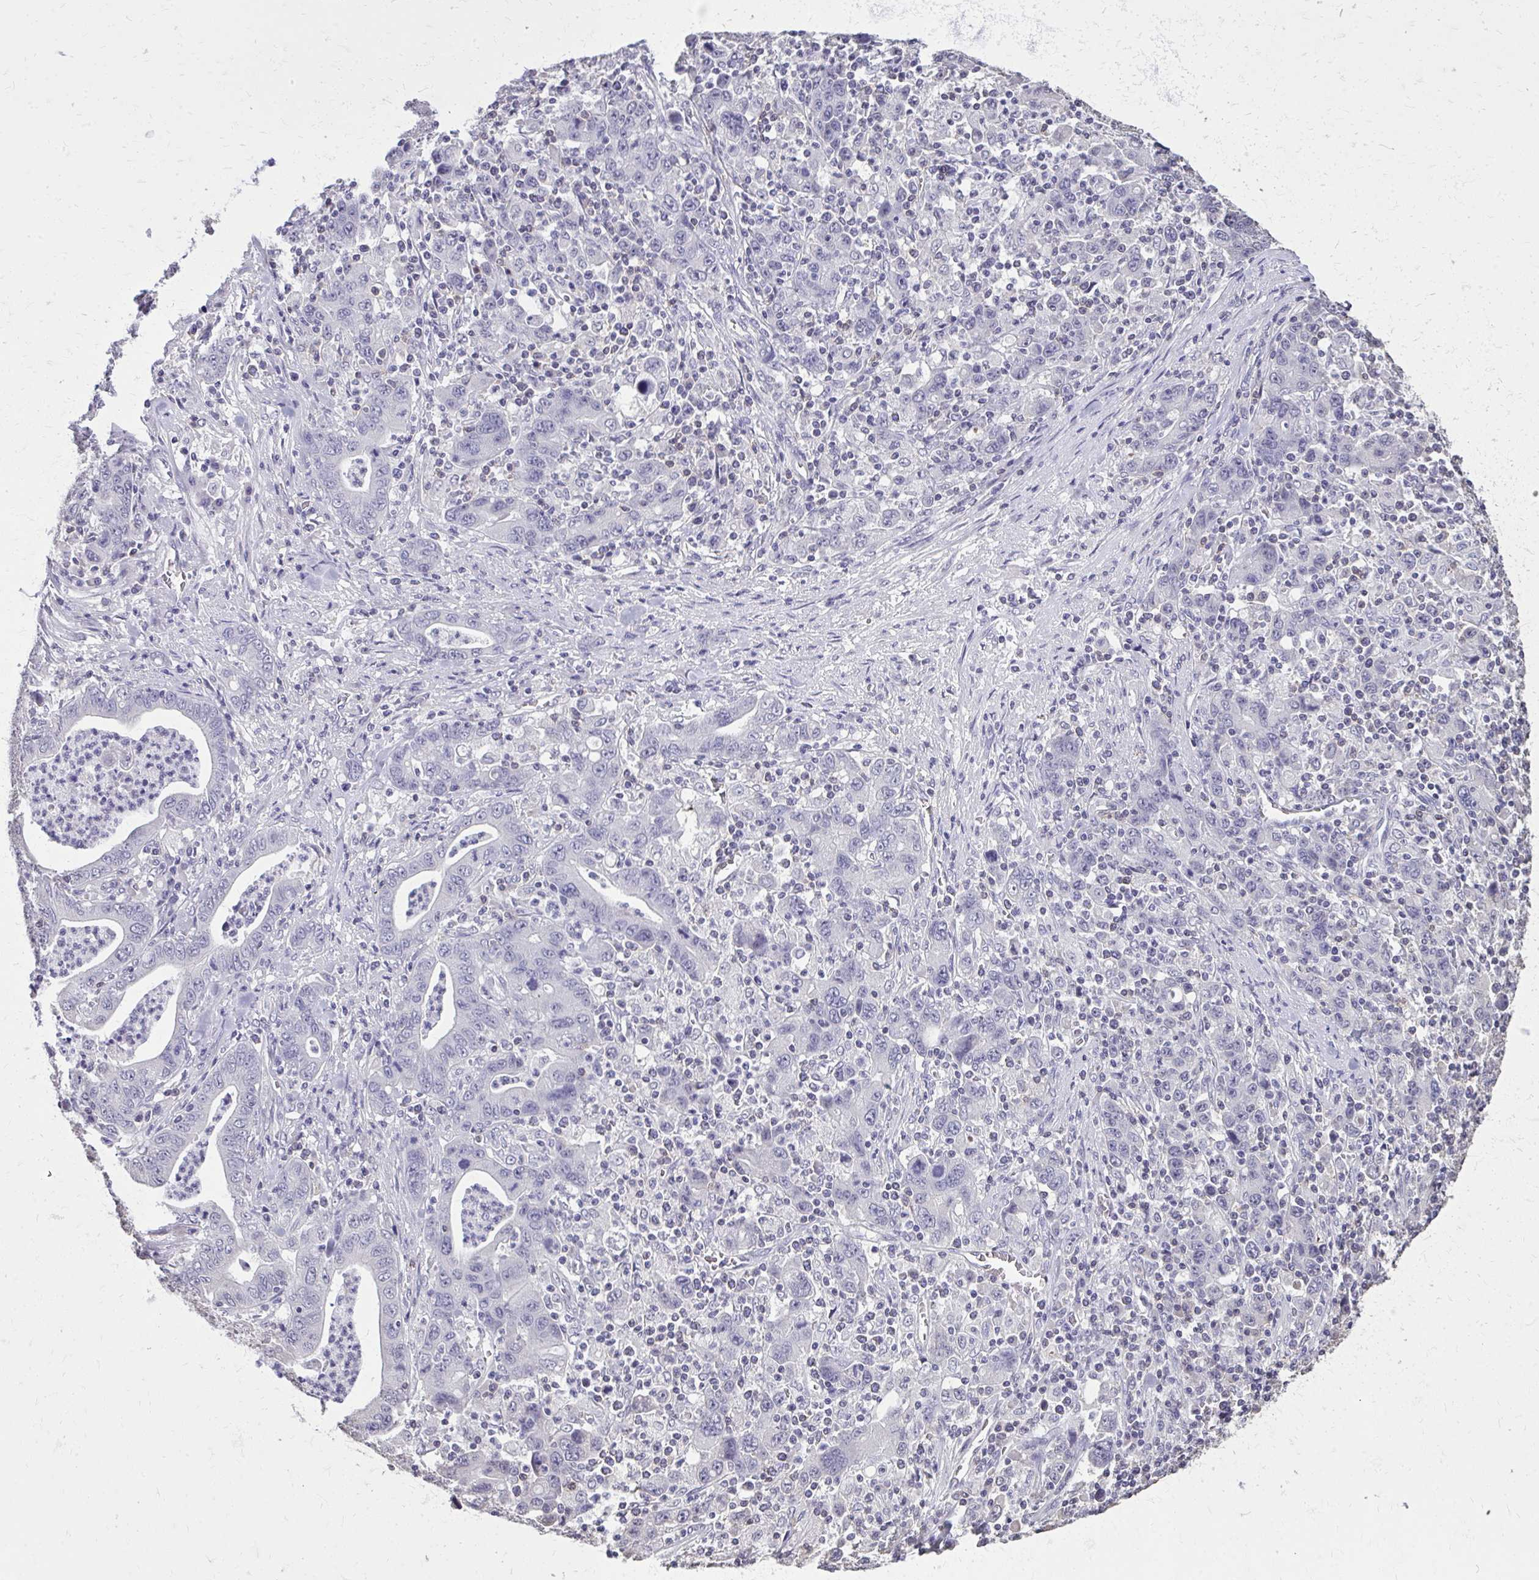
{"staining": {"intensity": "negative", "quantity": "none", "location": "none"}, "tissue": "stomach cancer", "cell_type": "Tumor cells", "image_type": "cancer", "snomed": [{"axis": "morphology", "description": "Adenocarcinoma, NOS"}, {"axis": "topography", "description": "Stomach, upper"}], "caption": "IHC image of neoplastic tissue: human stomach cancer stained with DAB (3,3'-diaminobenzidine) exhibits no significant protein positivity in tumor cells.", "gene": "AKAP5", "patient": {"sex": "male", "age": 69}}